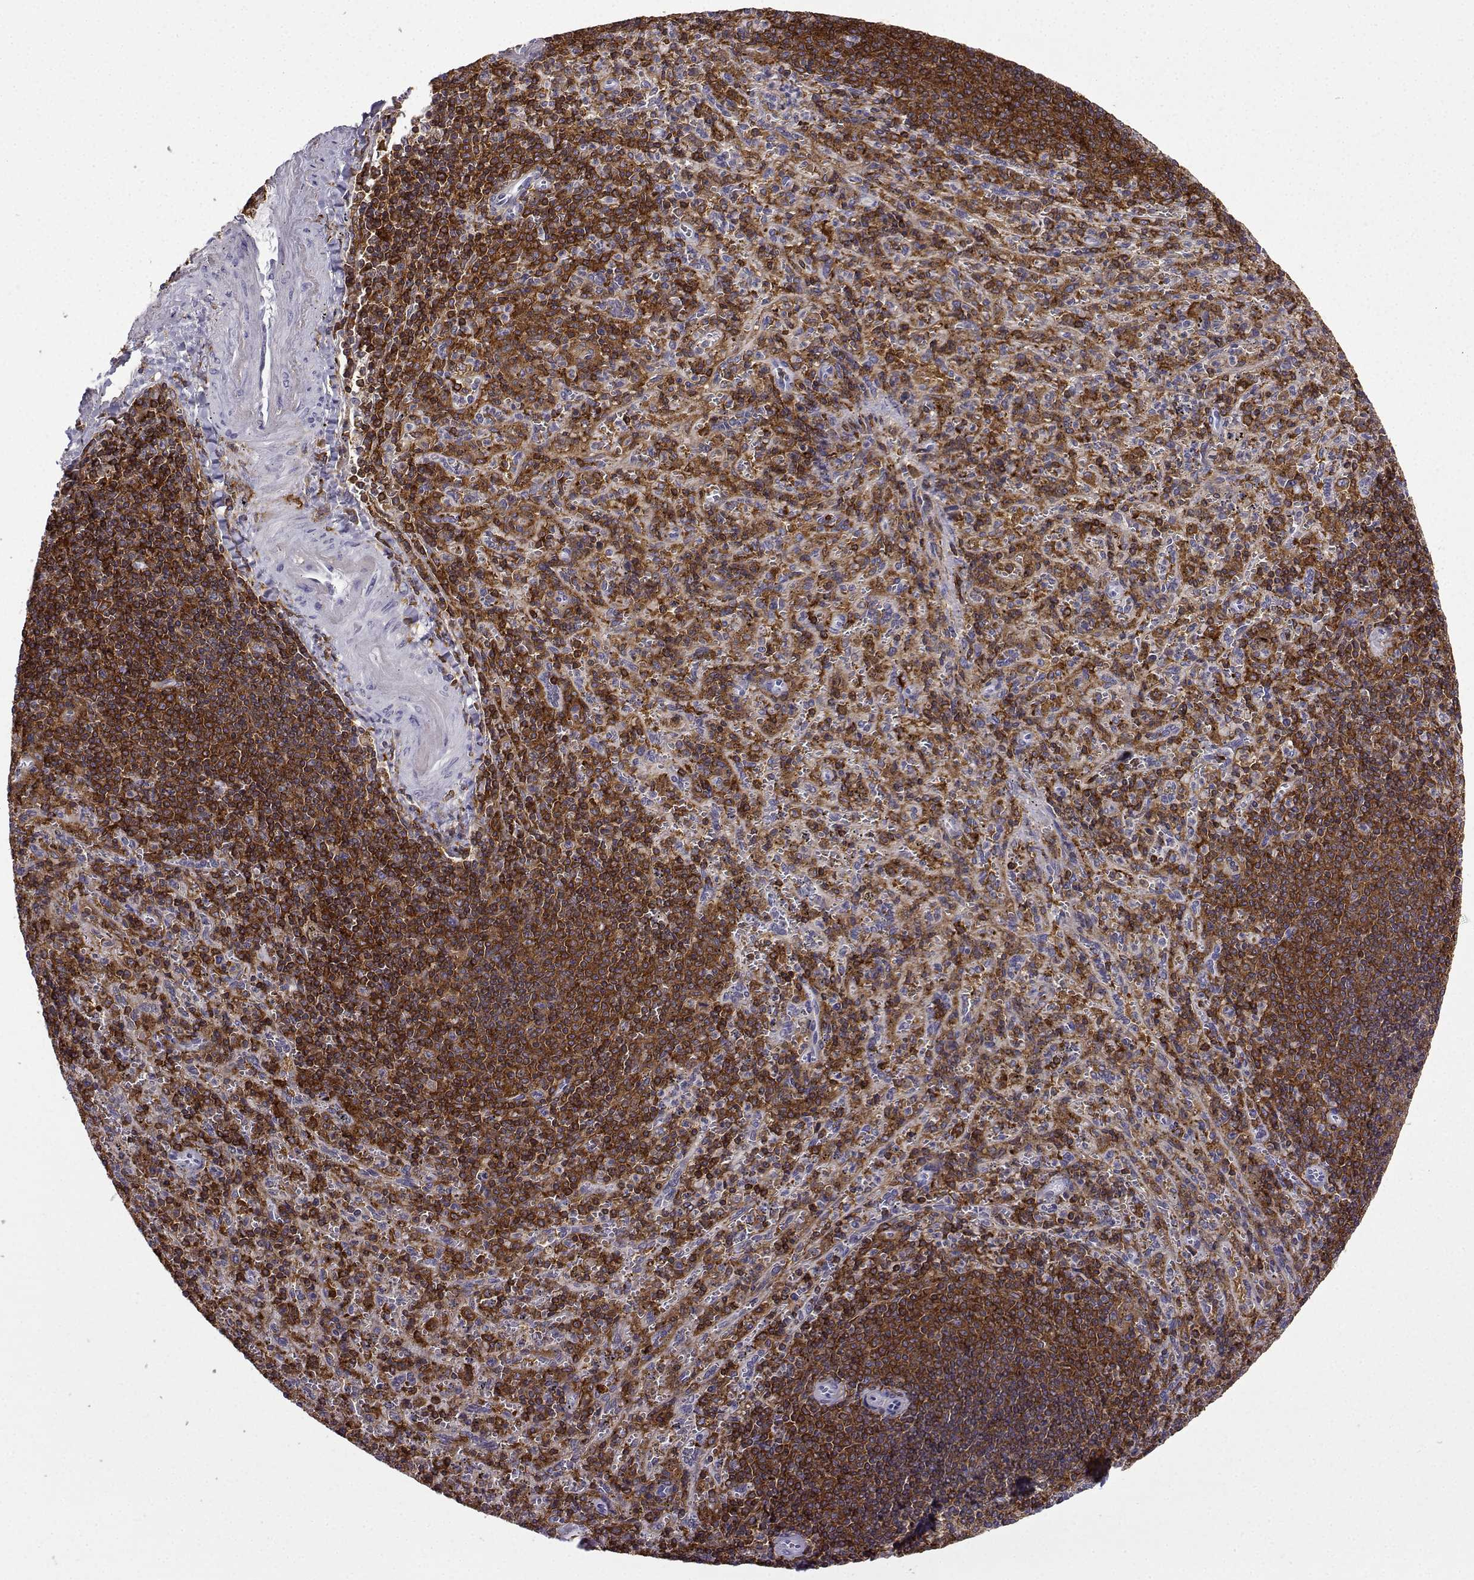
{"staining": {"intensity": "strong", "quantity": ">75%", "location": "cytoplasmic/membranous"}, "tissue": "spleen", "cell_type": "Cells in red pulp", "image_type": "normal", "snomed": [{"axis": "morphology", "description": "Normal tissue, NOS"}, {"axis": "topography", "description": "Spleen"}], "caption": "Cells in red pulp show high levels of strong cytoplasmic/membranous positivity in about >75% of cells in unremarkable spleen.", "gene": "DOCK10", "patient": {"sex": "male", "age": 57}}